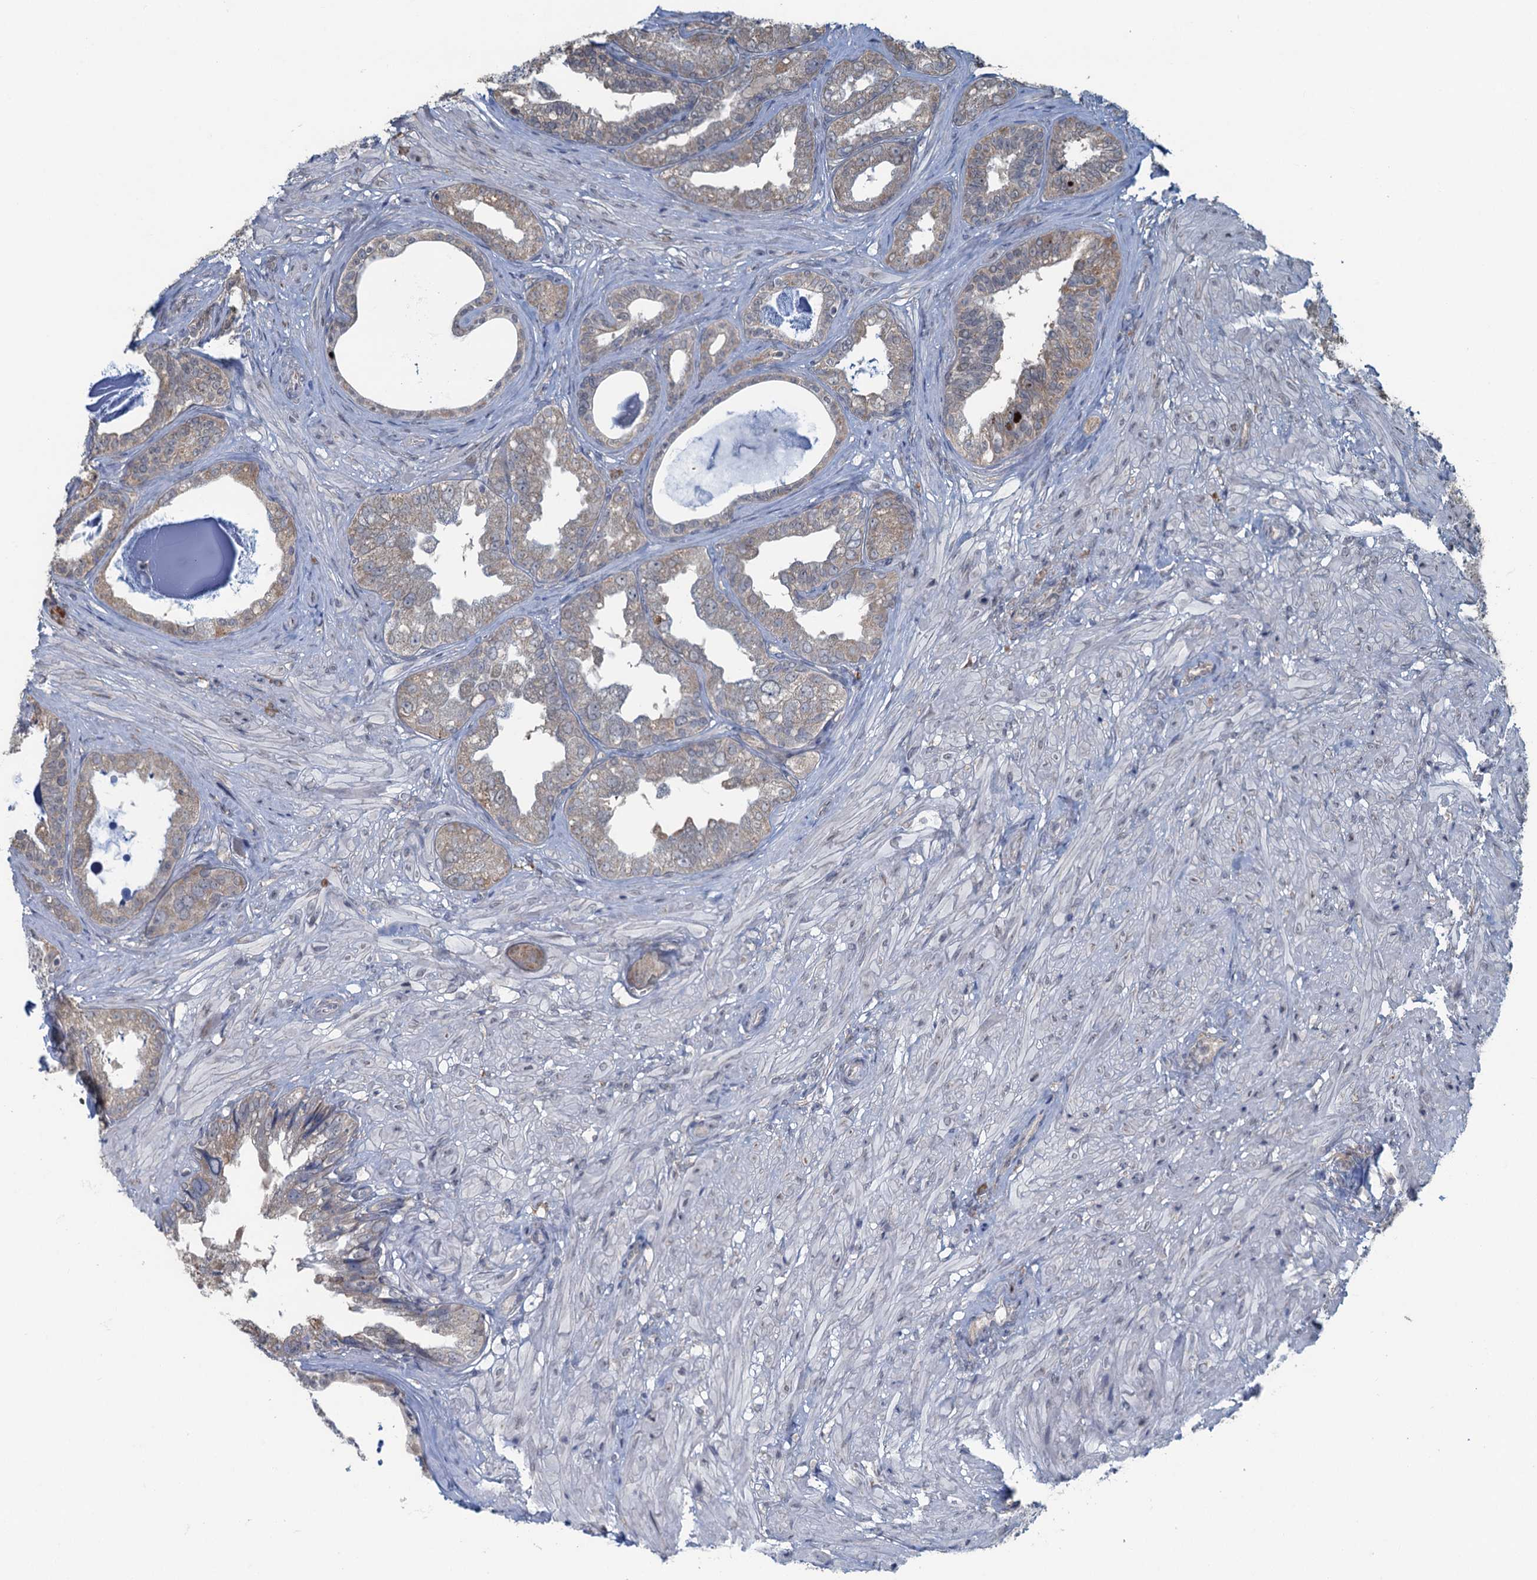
{"staining": {"intensity": "weak", "quantity": "25%-75%", "location": "cytoplasmic/membranous"}, "tissue": "seminal vesicle", "cell_type": "Glandular cells", "image_type": "normal", "snomed": [{"axis": "morphology", "description": "Normal tissue, NOS"}, {"axis": "topography", "description": "Seminal veicle"}, {"axis": "topography", "description": "Peripheral nerve tissue"}], "caption": "A histopathology image of seminal vesicle stained for a protein demonstrates weak cytoplasmic/membranous brown staining in glandular cells. (Brightfield microscopy of DAB IHC at high magnification).", "gene": "TEX35", "patient": {"sex": "male", "age": 63}}